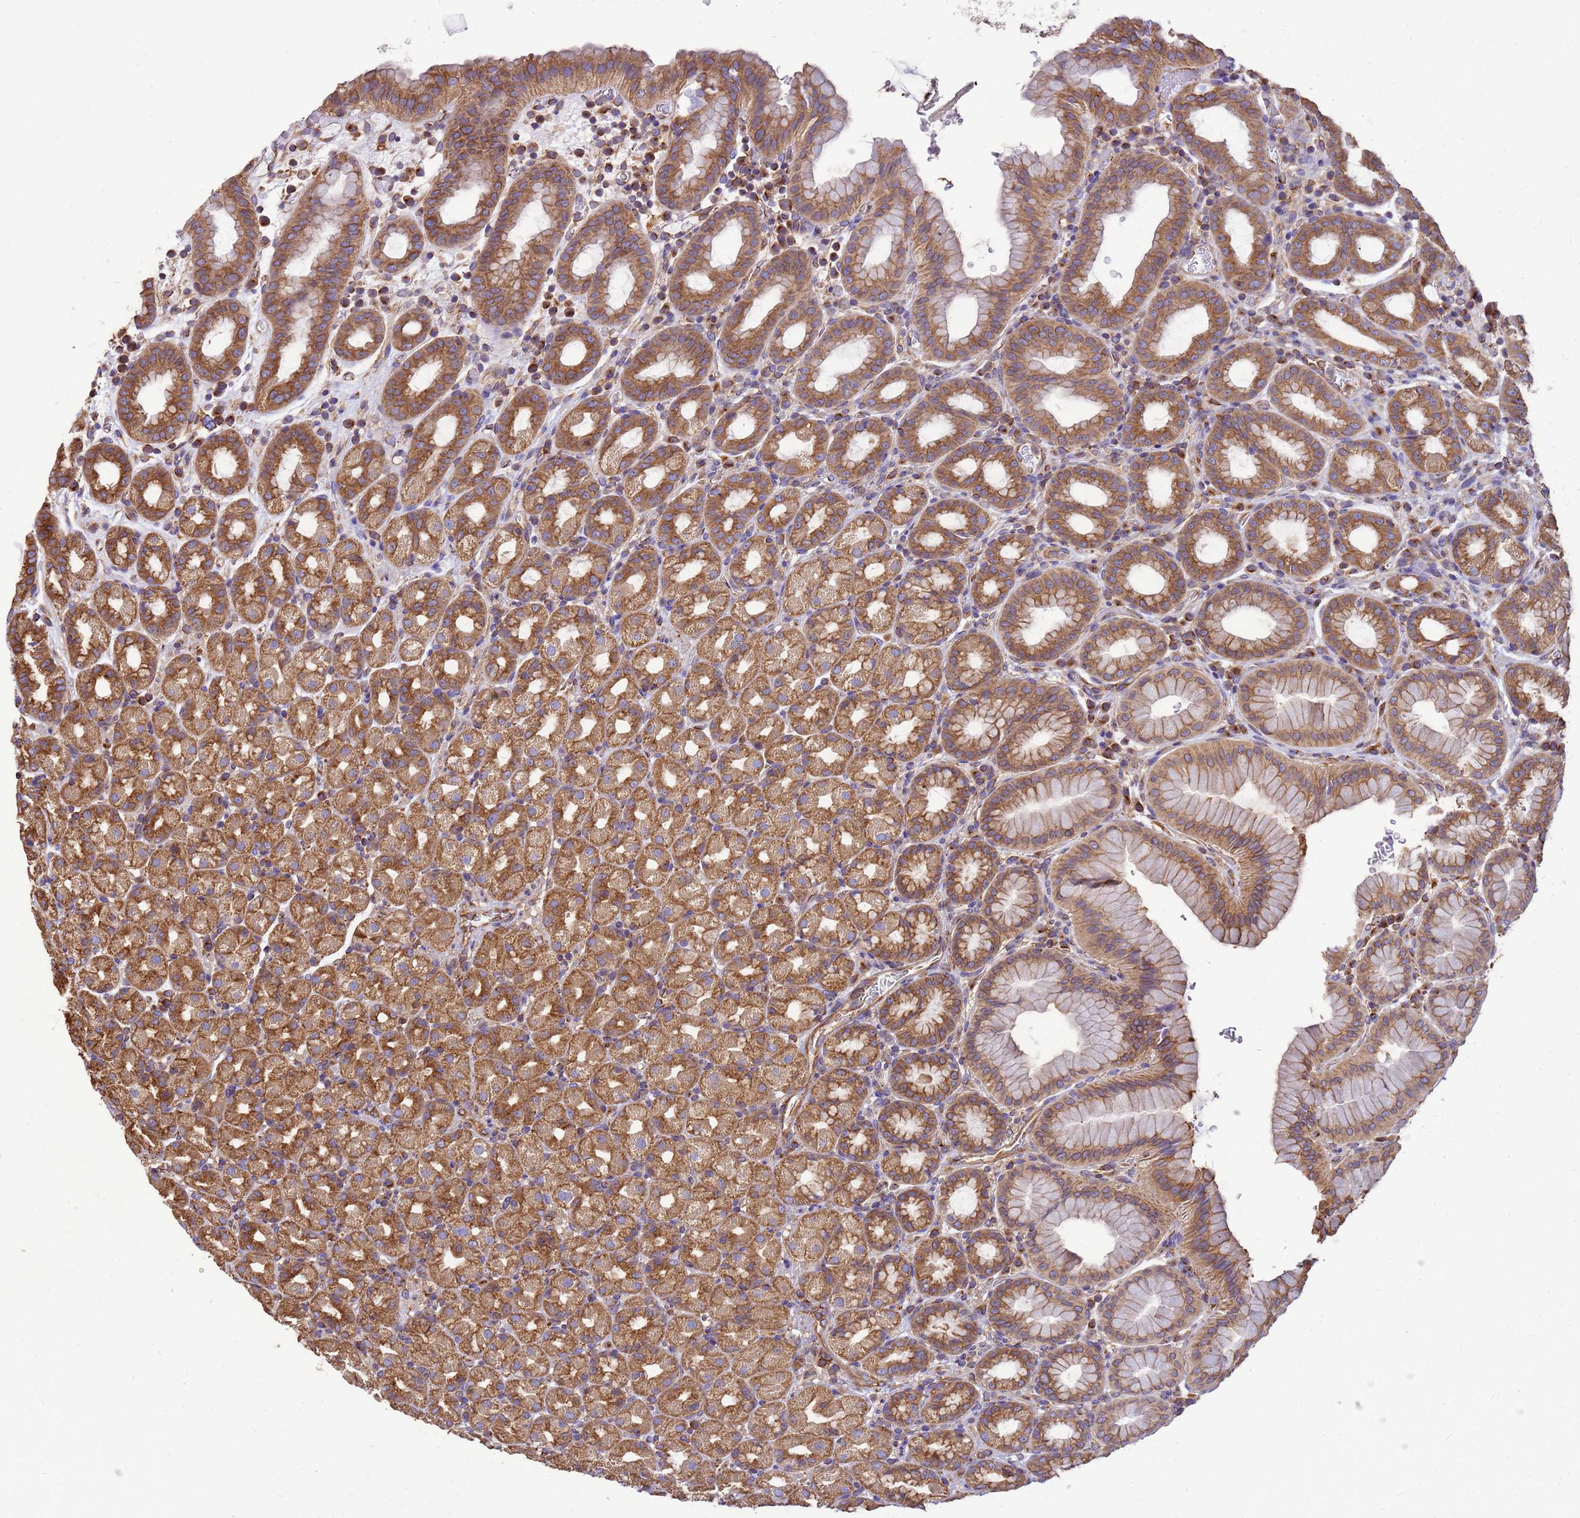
{"staining": {"intensity": "moderate", "quantity": ">75%", "location": "cytoplasmic/membranous"}, "tissue": "stomach", "cell_type": "Glandular cells", "image_type": "normal", "snomed": [{"axis": "morphology", "description": "Normal tissue, NOS"}, {"axis": "topography", "description": "Stomach, upper"}, {"axis": "topography", "description": "Stomach, lower"}, {"axis": "topography", "description": "Small intestine"}], "caption": "This photomicrograph demonstrates IHC staining of benign stomach, with medium moderate cytoplasmic/membranous staining in about >75% of glandular cells.", "gene": "ENSG00000198211", "patient": {"sex": "male", "age": 68}}